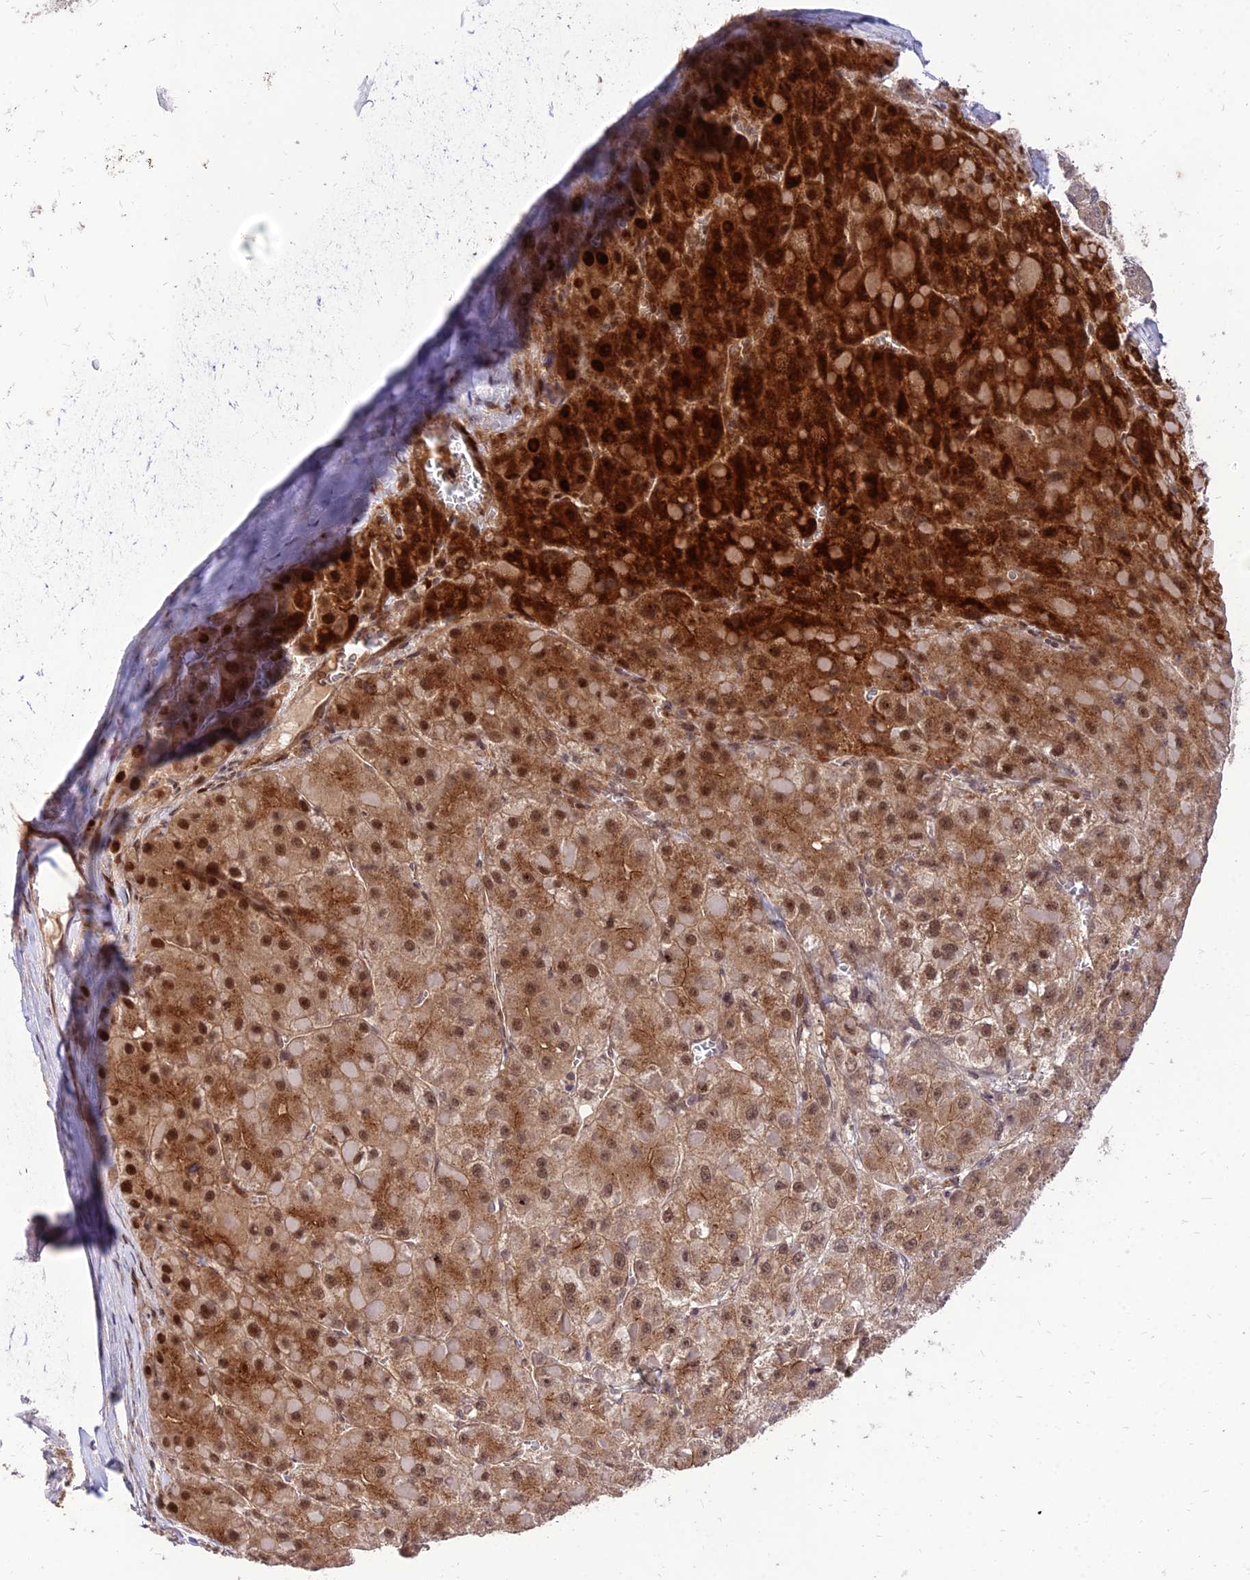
{"staining": {"intensity": "moderate", "quantity": ">75%", "location": "cytoplasmic/membranous,nuclear"}, "tissue": "liver cancer", "cell_type": "Tumor cells", "image_type": "cancer", "snomed": [{"axis": "morphology", "description": "Carcinoma, Hepatocellular, NOS"}, {"axis": "topography", "description": "Liver"}], "caption": "Human liver cancer (hepatocellular carcinoma) stained with a protein marker displays moderate staining in tumor cells.", "gene": "ZNF85", "patient": {"sex": "female", "age": 73}}